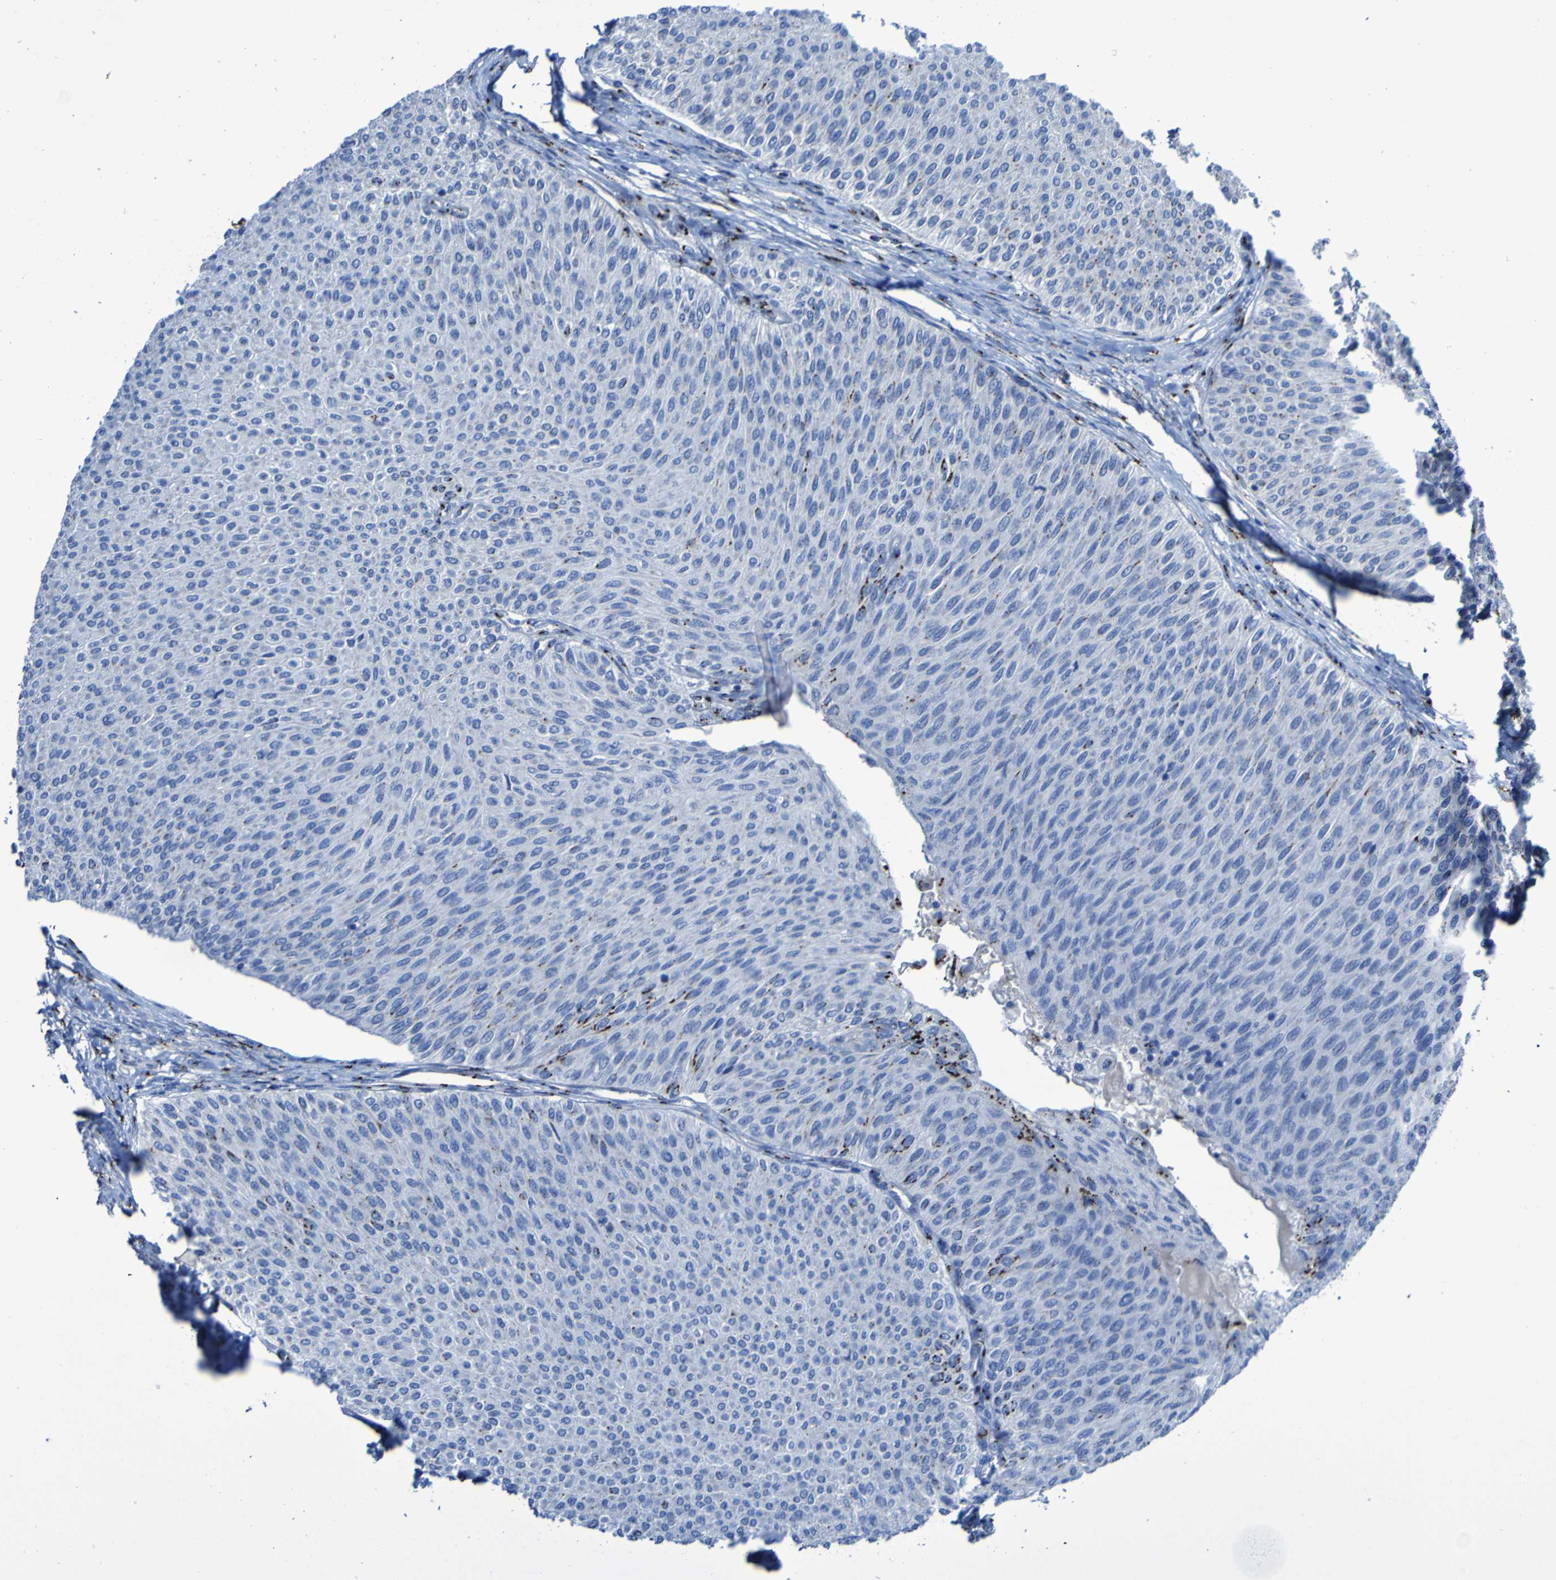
{"staining": {"intensity": "moderate", "quantity": "<25%", "location": "cytoplasmic/membranous"}, "tissue": "urothelial cancer", "cell_type": "Tumor cells", "image_type": "cancer", "snomed": [{"axis": "morphology", "description": "Urothelial carcinoma, Low grade"}, {"axis": "topography", "description": "Urinary bladder"}], "caption": "Urothelial carcinoma (low-grade) stained for a protein exhibits moderate cytoplasmic/membranous positivity in tumor cells. The staining was performed using DAB (3,3'-diaminobenzidine), with brown indicating positive protein expression. Nuclei are stained blue with hematoxylin.", "gene": "GOLM1", "patient": {"sex": "male", "age": 78}}